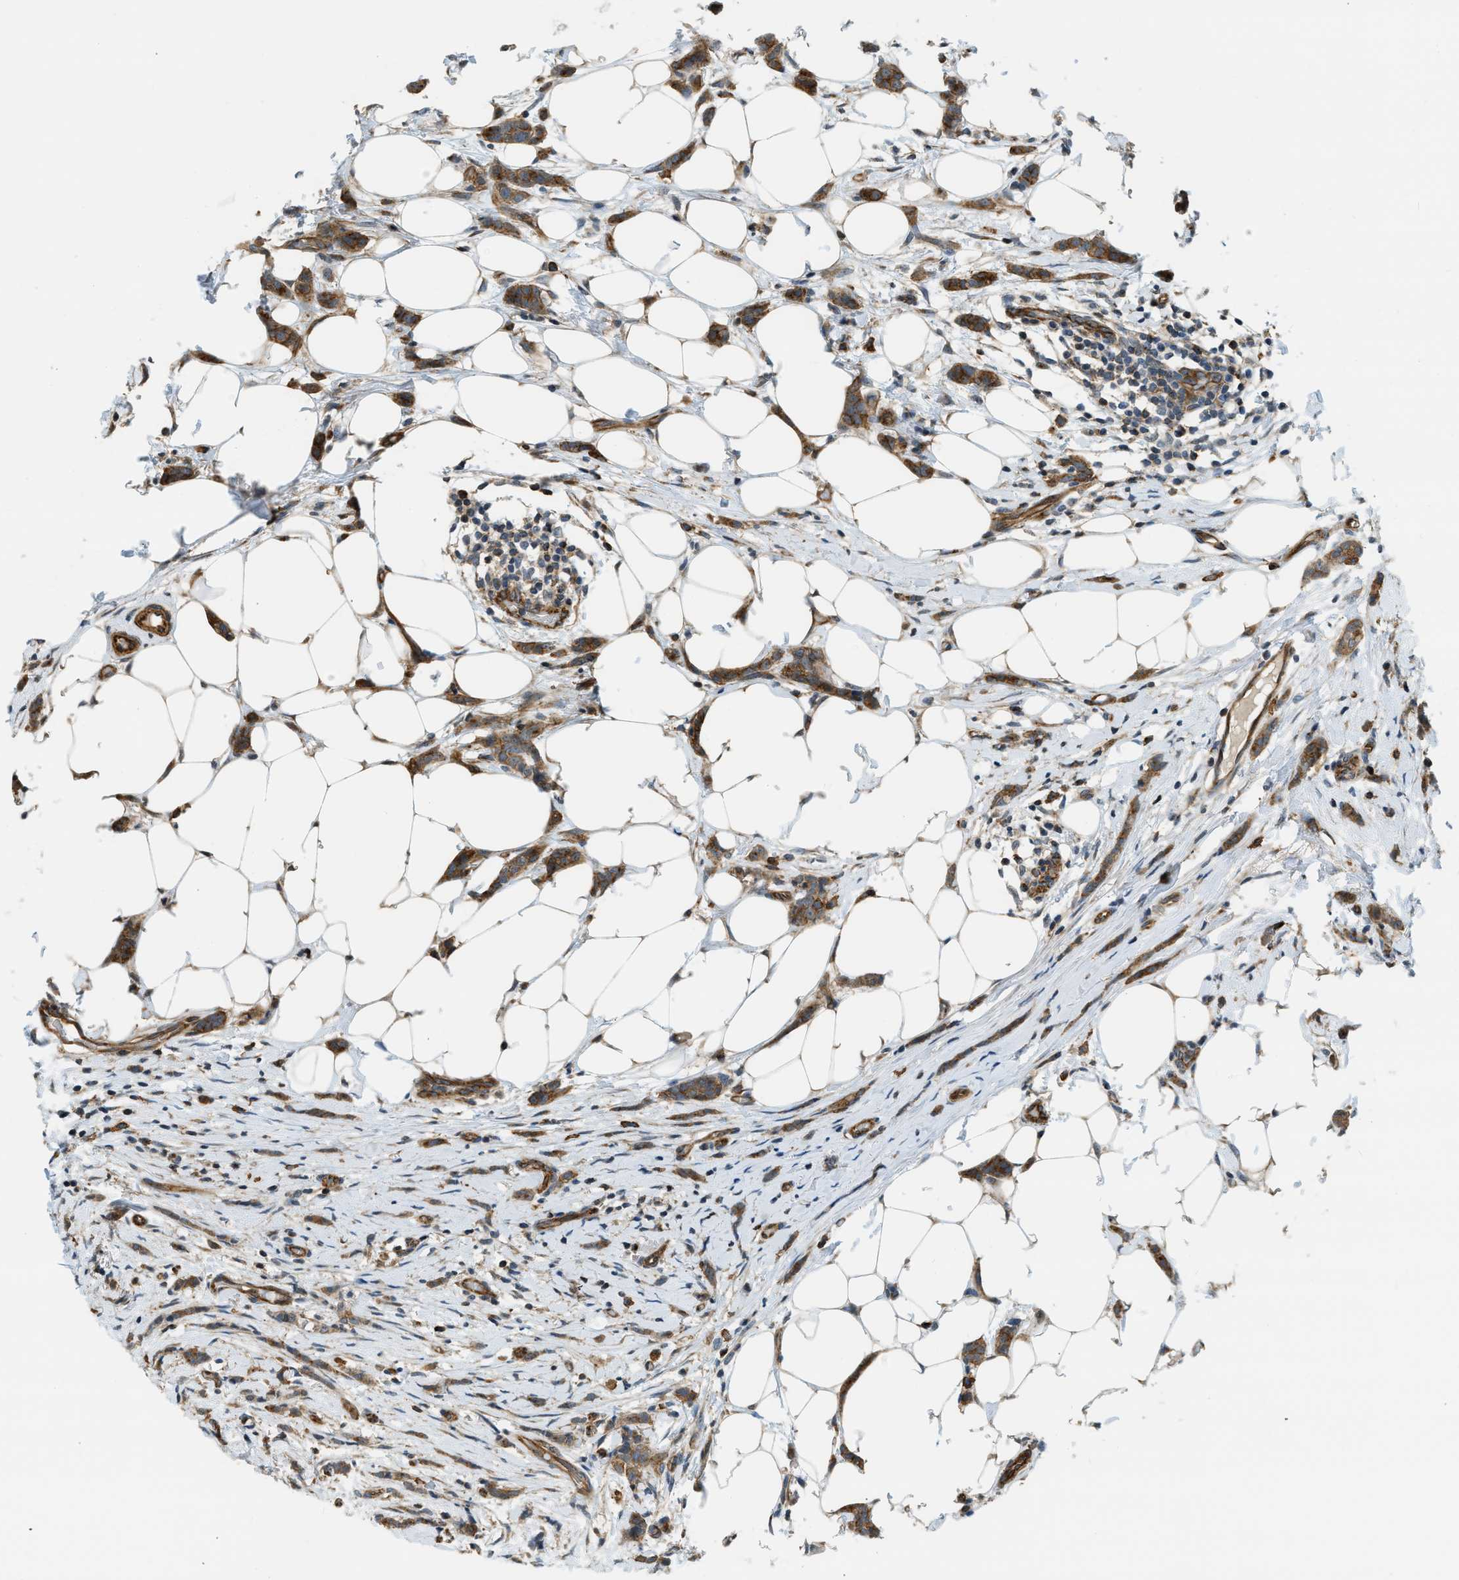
{"staining": {"intensity": "moderate", "quantity": ">75%", "location": "cytoplasmic/membranous"}, "tissue": "breast cancer", "cell_type": "Tumor cells", "image_type": "cancer", "snomed": [{"axis": "morphology", "description": "Lobular carcinoma"}, {"axis": "topography", "description": "Skin"}, {"axis": "topography", "description": "Breast"}], "caption": "Brown immunohistochemical staining in human breast cancer reveals moderate cytoplasmic/membranous positivity in about >75% of tumor cells.", "gene": "KIAA1671", "patient": {"sex": "female", "age": 46}}